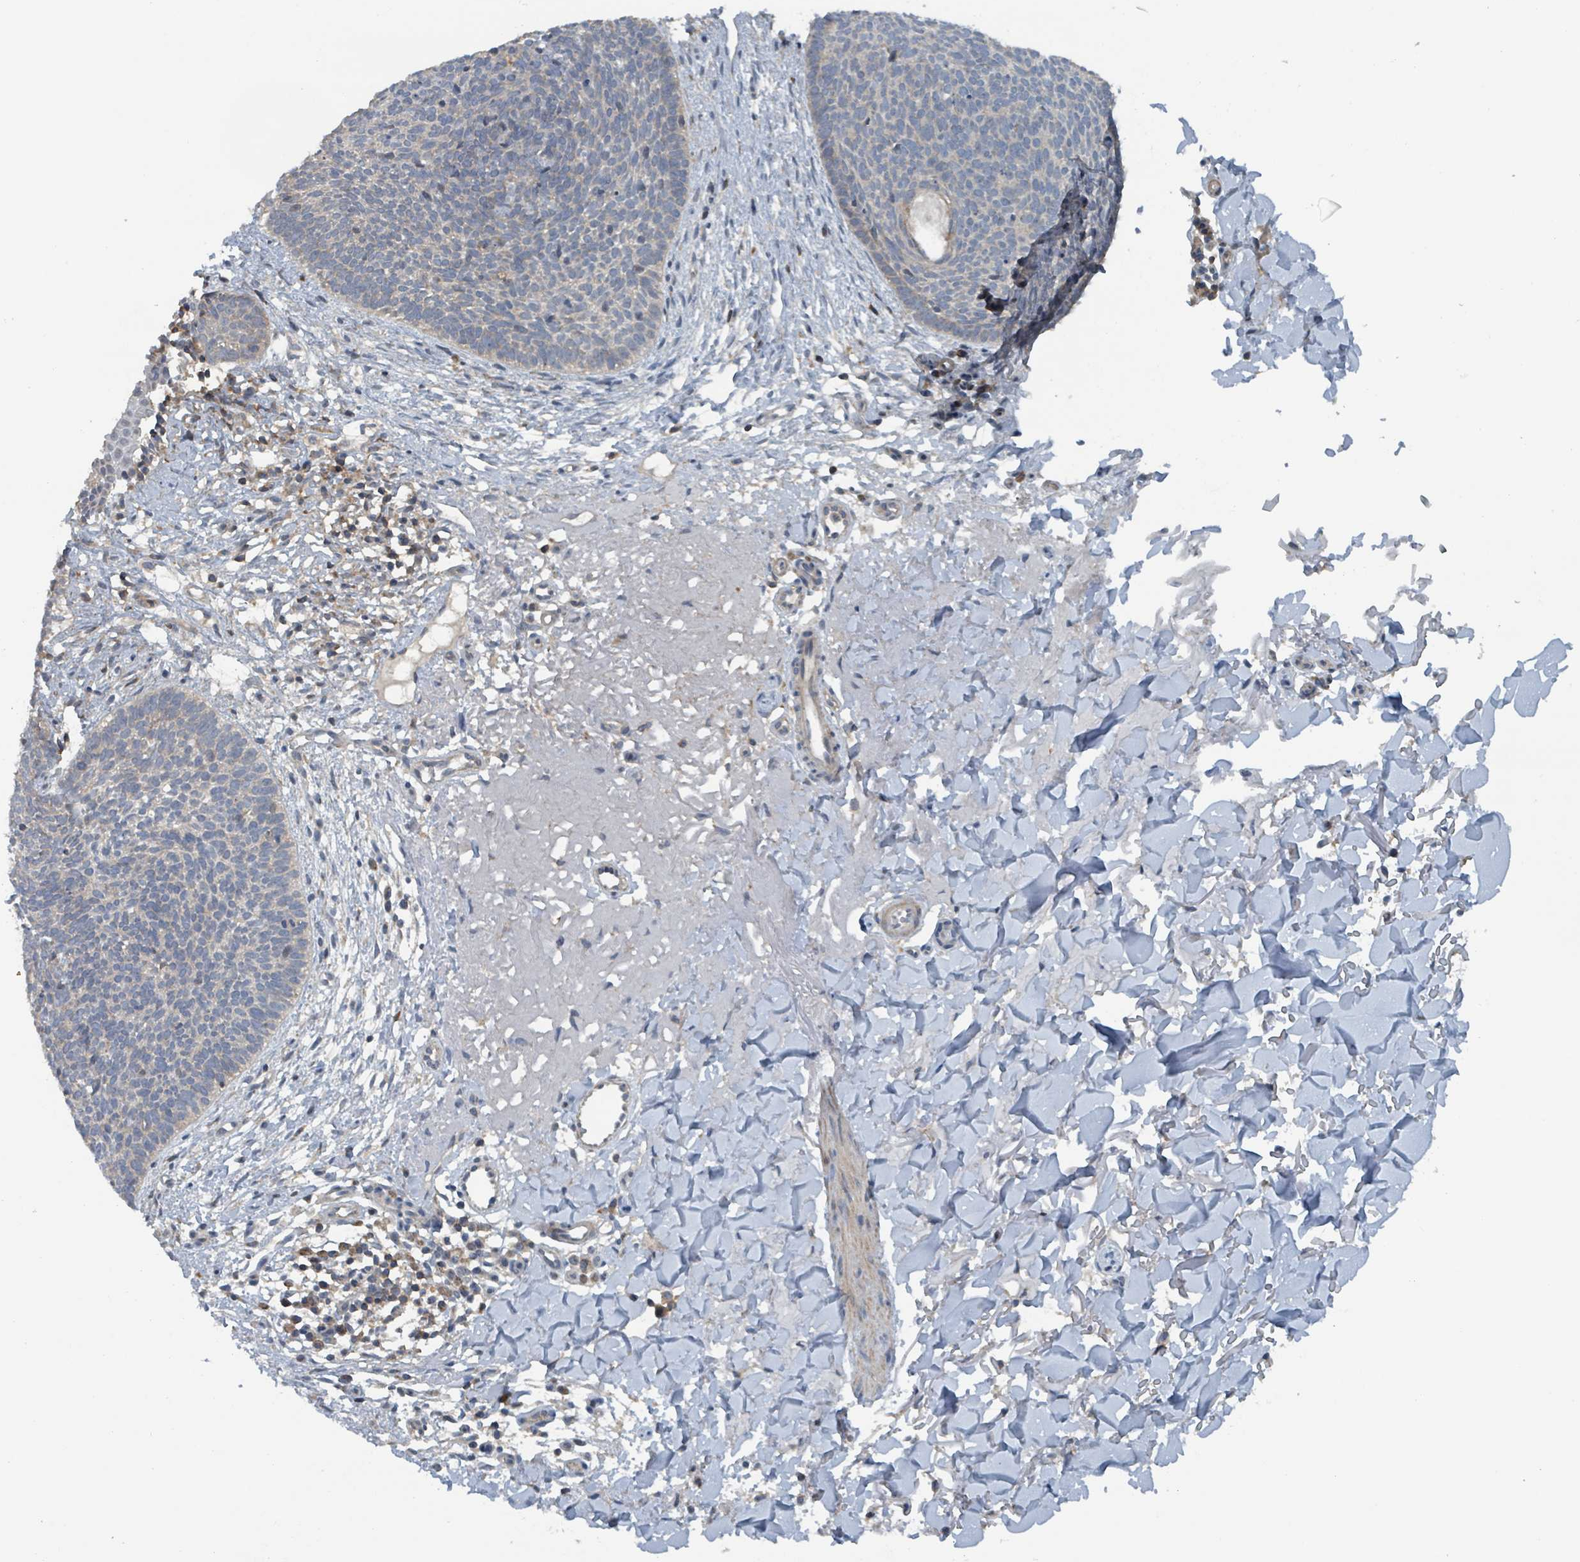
{"staining": {"intensity": "negative", "quantity": "none", "location": "none"}, "tissue": "skin cancer", "cell_type": "Tumor cells", "image_type": "cancer", "snomed": [{"axis": "morphology", "description": "Basal cell carcinoma"}, {"axis": "topography", "description": "Skin"}], "caption": "Tumor cells show no significant protein expression in skin cancer. (Immunohistochemistry (ihc), brightfield microscopy, high magnification).", "gene": "ACBD4", "patient": {"sex": "male", "age": 84}}